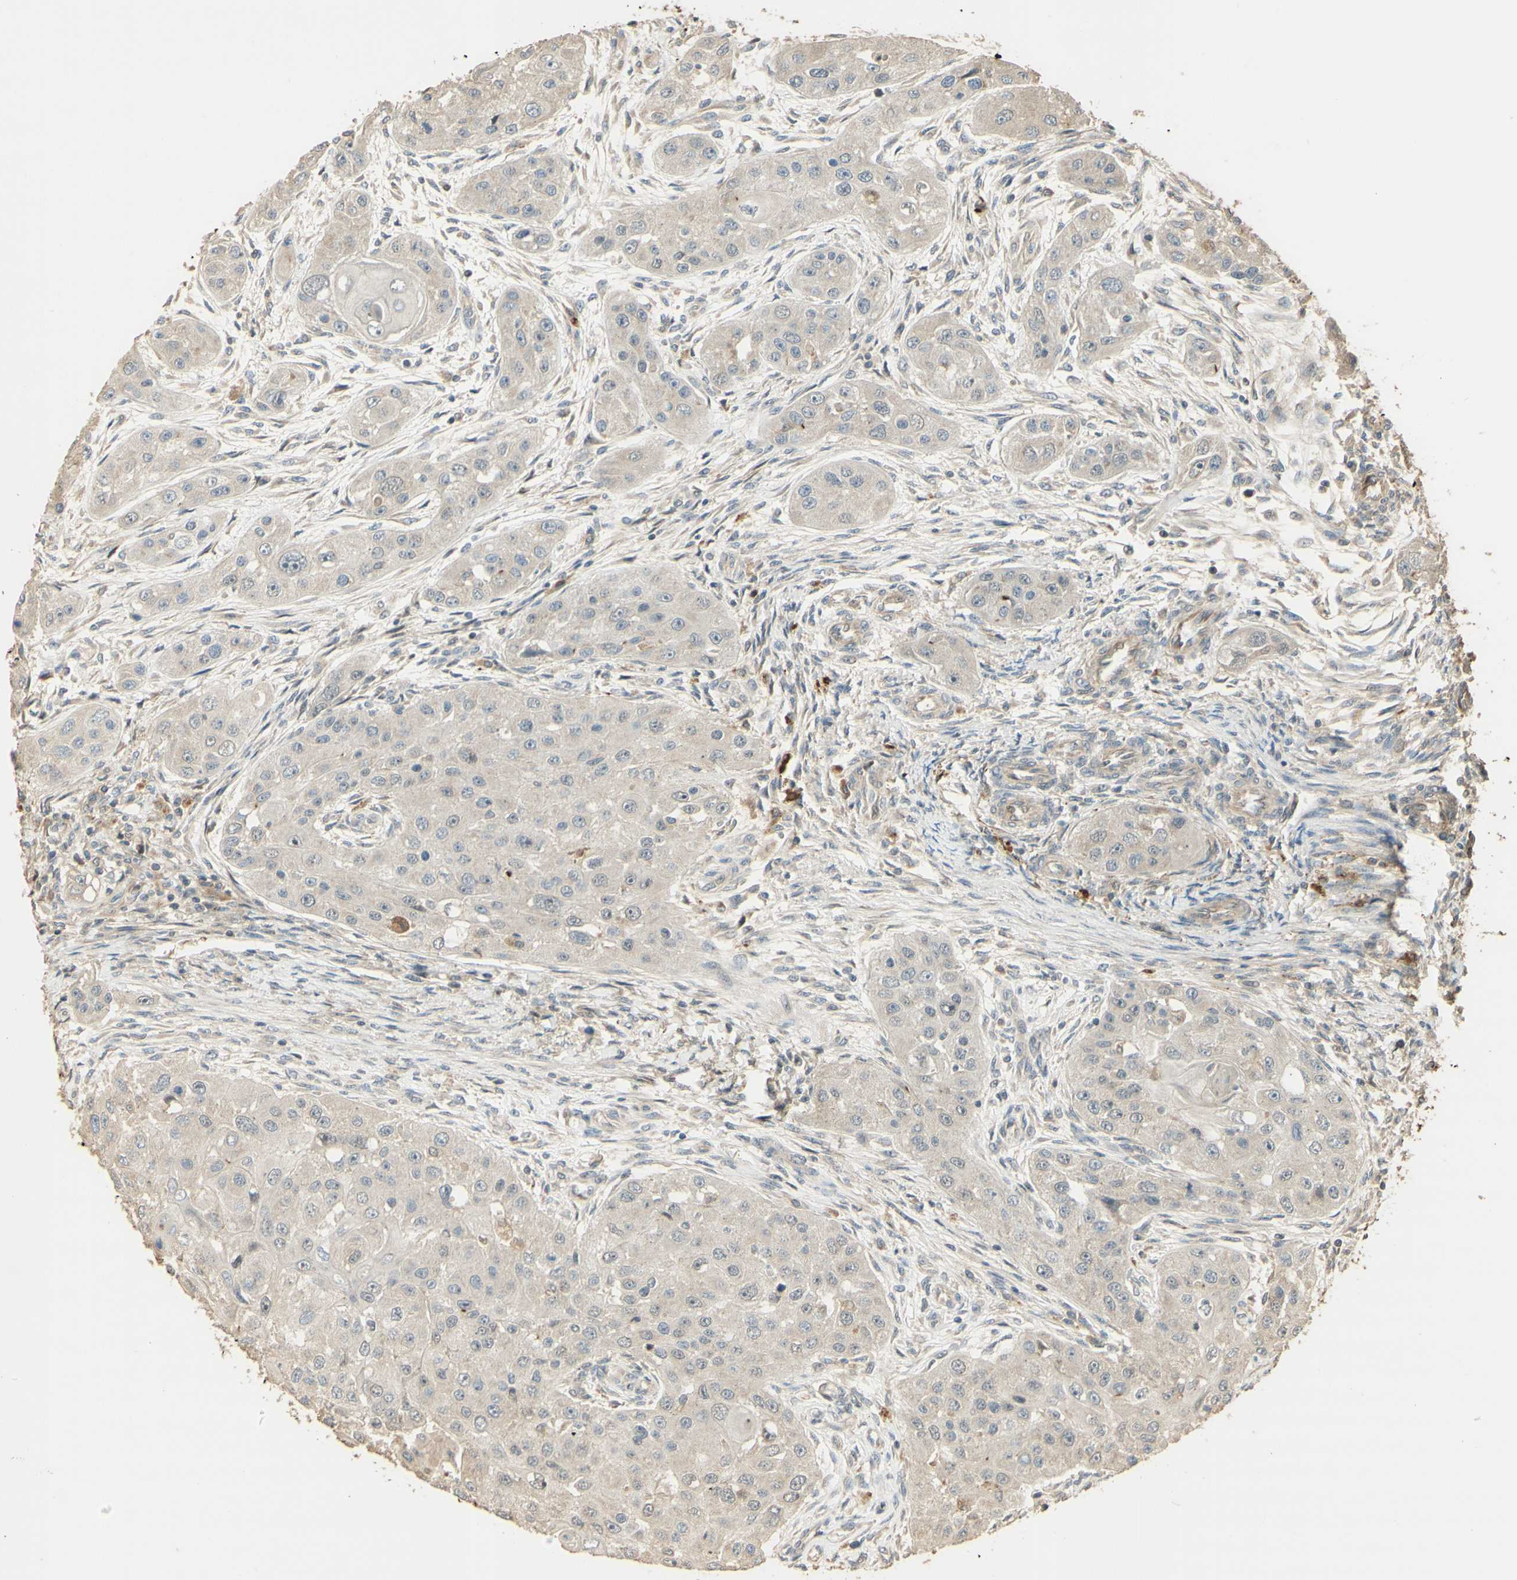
{"staining": {"intensity": "weak", "quantity": "<25%", "location": "cytoplasmic/membranous"}, "tissue": "head and neck cancer", "cell_type": "Tumor cells", "image_type": "cancer", "snomed": [{"axis": "morphology", "description": "Normal tissue, NOS"}, {"axis": "morphology", "description": "Squamous cell carcinoma, NOS"}, {"axis": "topography", "description": "Skeletal muscle"}, {"axis": "topography", "description": "Head-Neck"}], "caption": "A photomicrograph of human head and neck squamous cell carcinoma is negative for staining in tumor cells.", "gene": "AGER", "patient": {"sex": "male", "age": 51}}